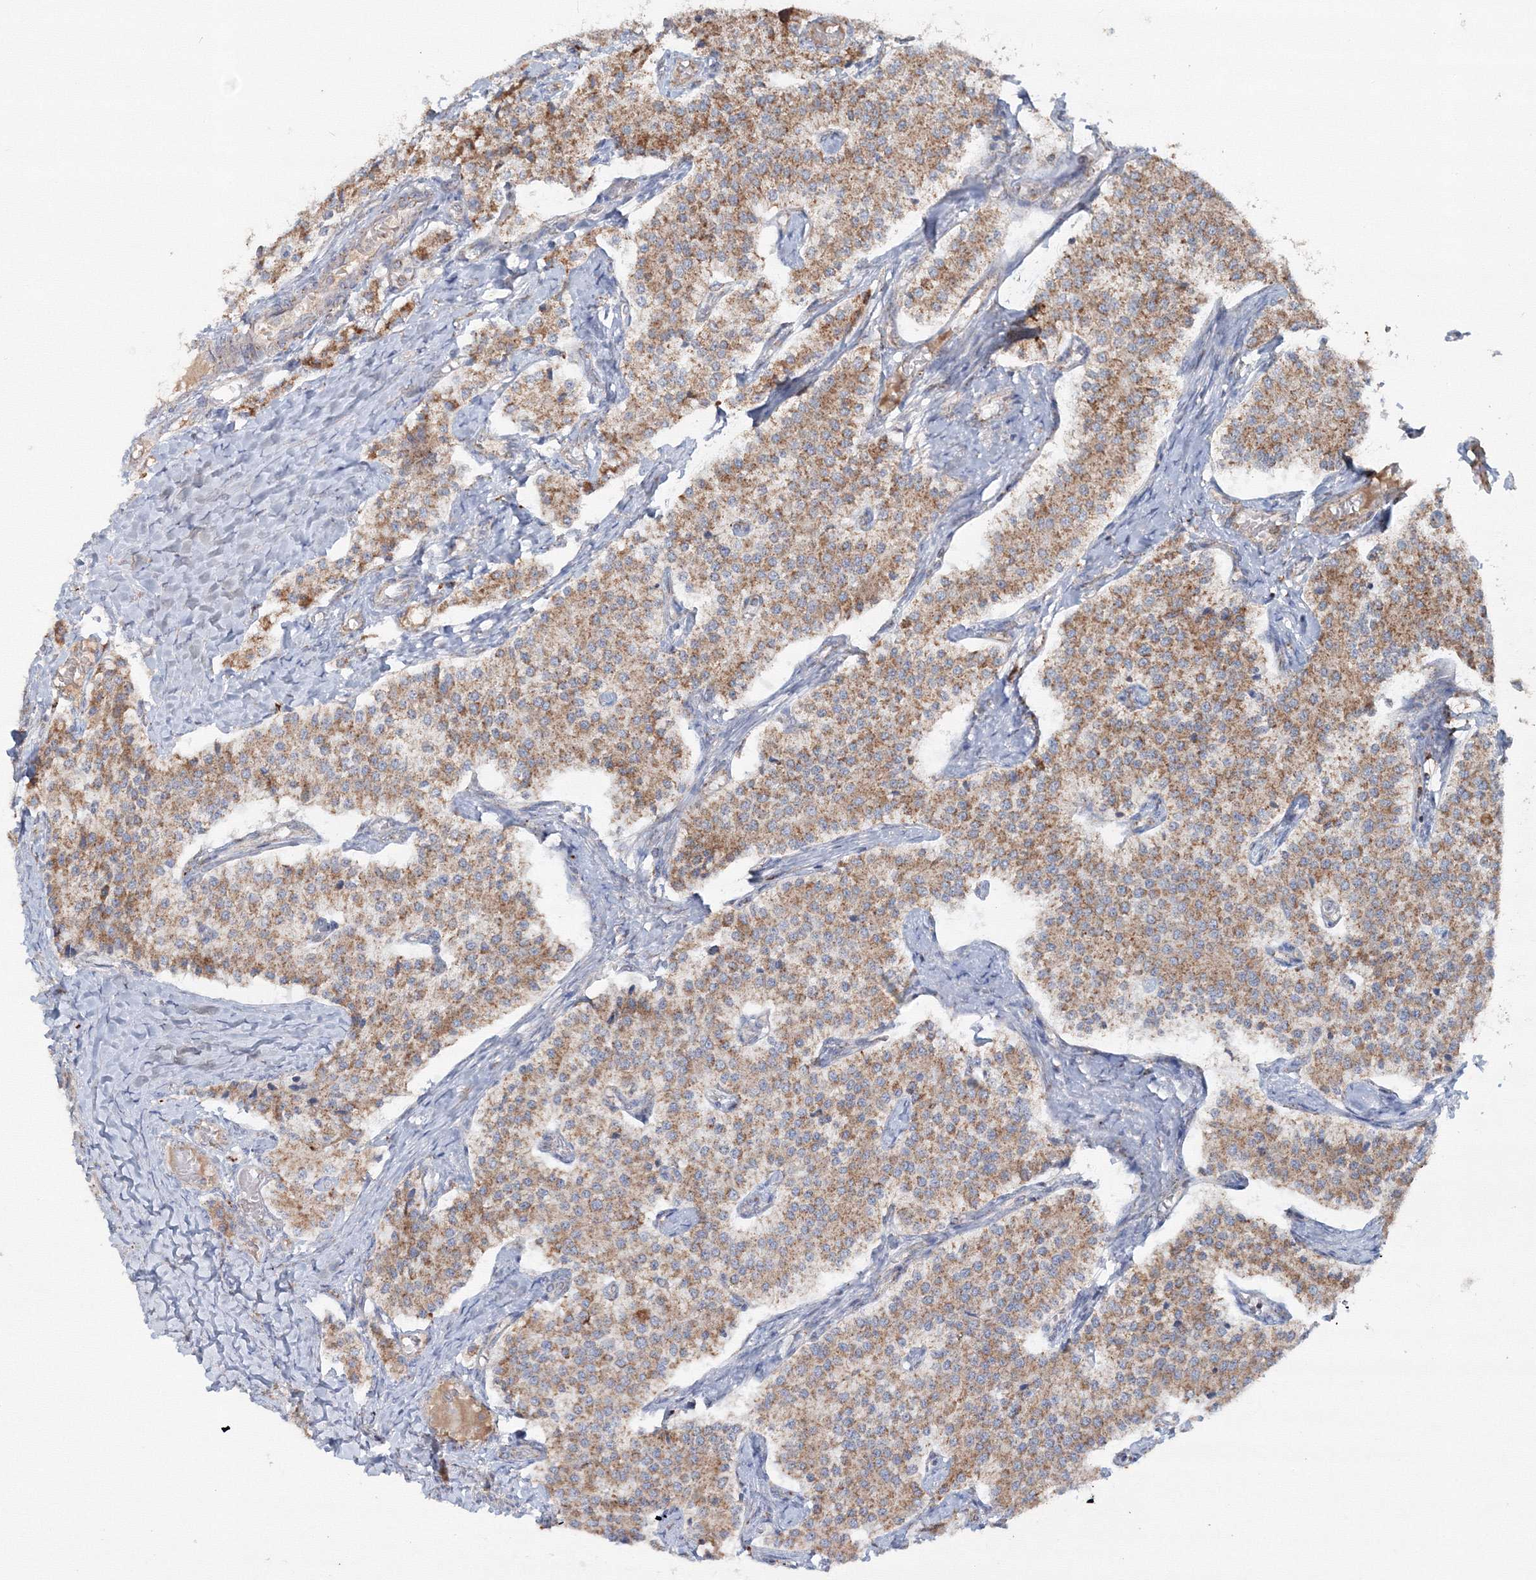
{"staining": {"intensity": "moderate", "quantity": ">75%", "location": "cytoplasmic/membranous"}, "tissue": "carcinoid", "cell_type": "Tumor cells", "image_type": "cancer", "snomed": [{"axis": "morphology", "description": "Carcinoid, malignant, NOS"}, {"axis": "topography", "description": "Colon"}], "caption": "An image of human malignant carcinoid stained for a protein displays moderate cytoplasmic/membranous brown staining in tumor cells.", "gene": "PEX13", "patient": {"sex": "female", "age": 52}}